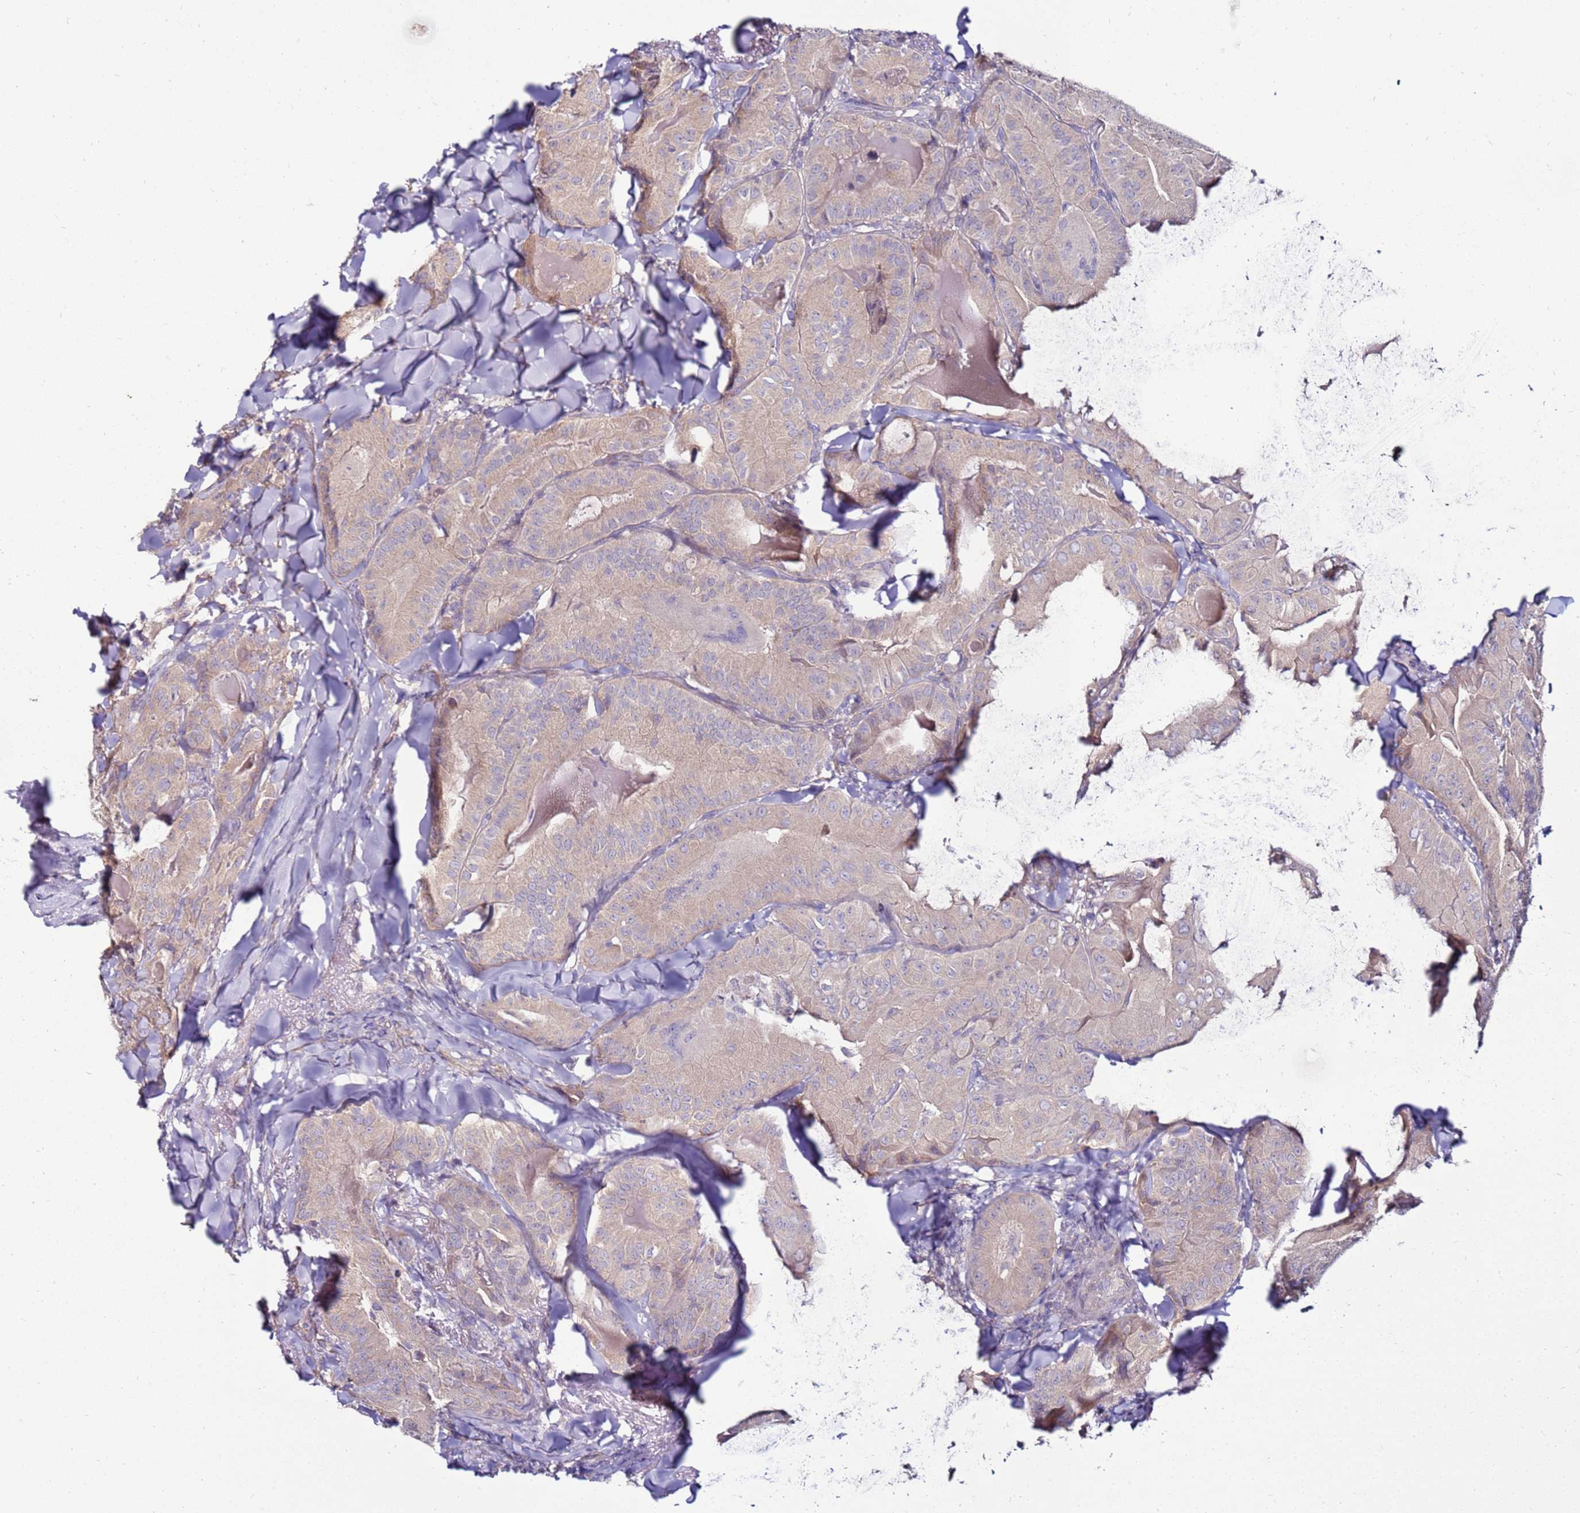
{"staining": {"intensity": "weak", "quantity": "<25%", "location": "cytoplasmic/membranous"}, "tissue": "thyroid cancer", "cell_type": "Tumor cells", "image_type": "cancer", "snomed": [{"axis": "morphology", "description": "Papillary adenocarcinoma, NOS"}, {"axis": "topography", "description": "Thyroid gland"}], "caption": "Immunohistochemical staining of human thyroid papillary adenocarcinoma demonstrates no significant expression in tumor cells.", "gene": "GPN3", "patient": {"sex": "female", "age": 68}}